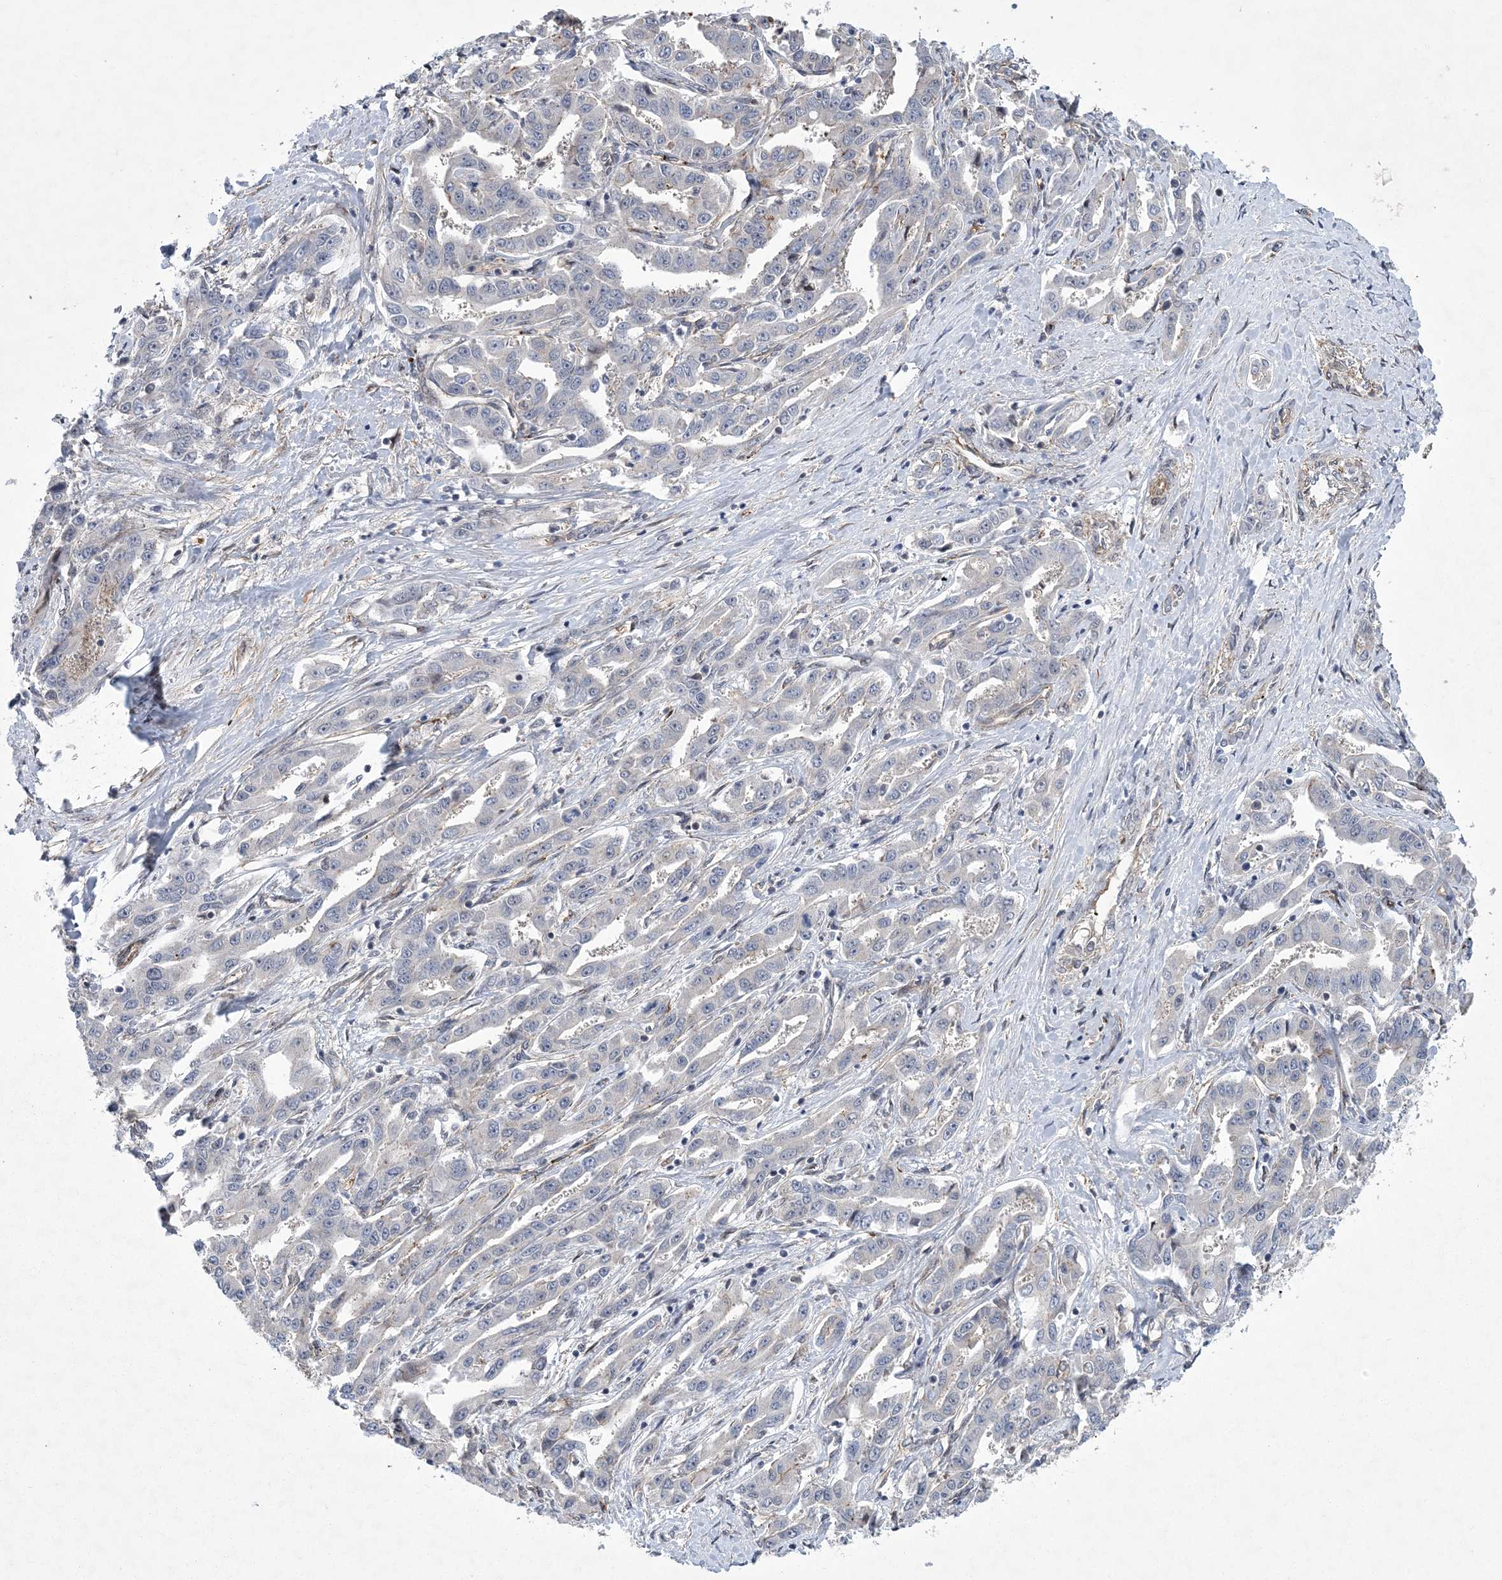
{"staining": {"intensity": "negative", "quantity": "none", "location": "none"}, "tissue": "liver cancer", "cell_type": "Tumor cells", "image_type": "cancer", "snomed": [{"axis": "morphology", "description": "Cholangiocarcinoma"}, {"axis": "topography", "description": "Liver"}], "caption": "Tumor cells are negative for brown protein staining in liver cancer.", "gene": "CALN1", "patient": {"sex": "male", "age": 59}}